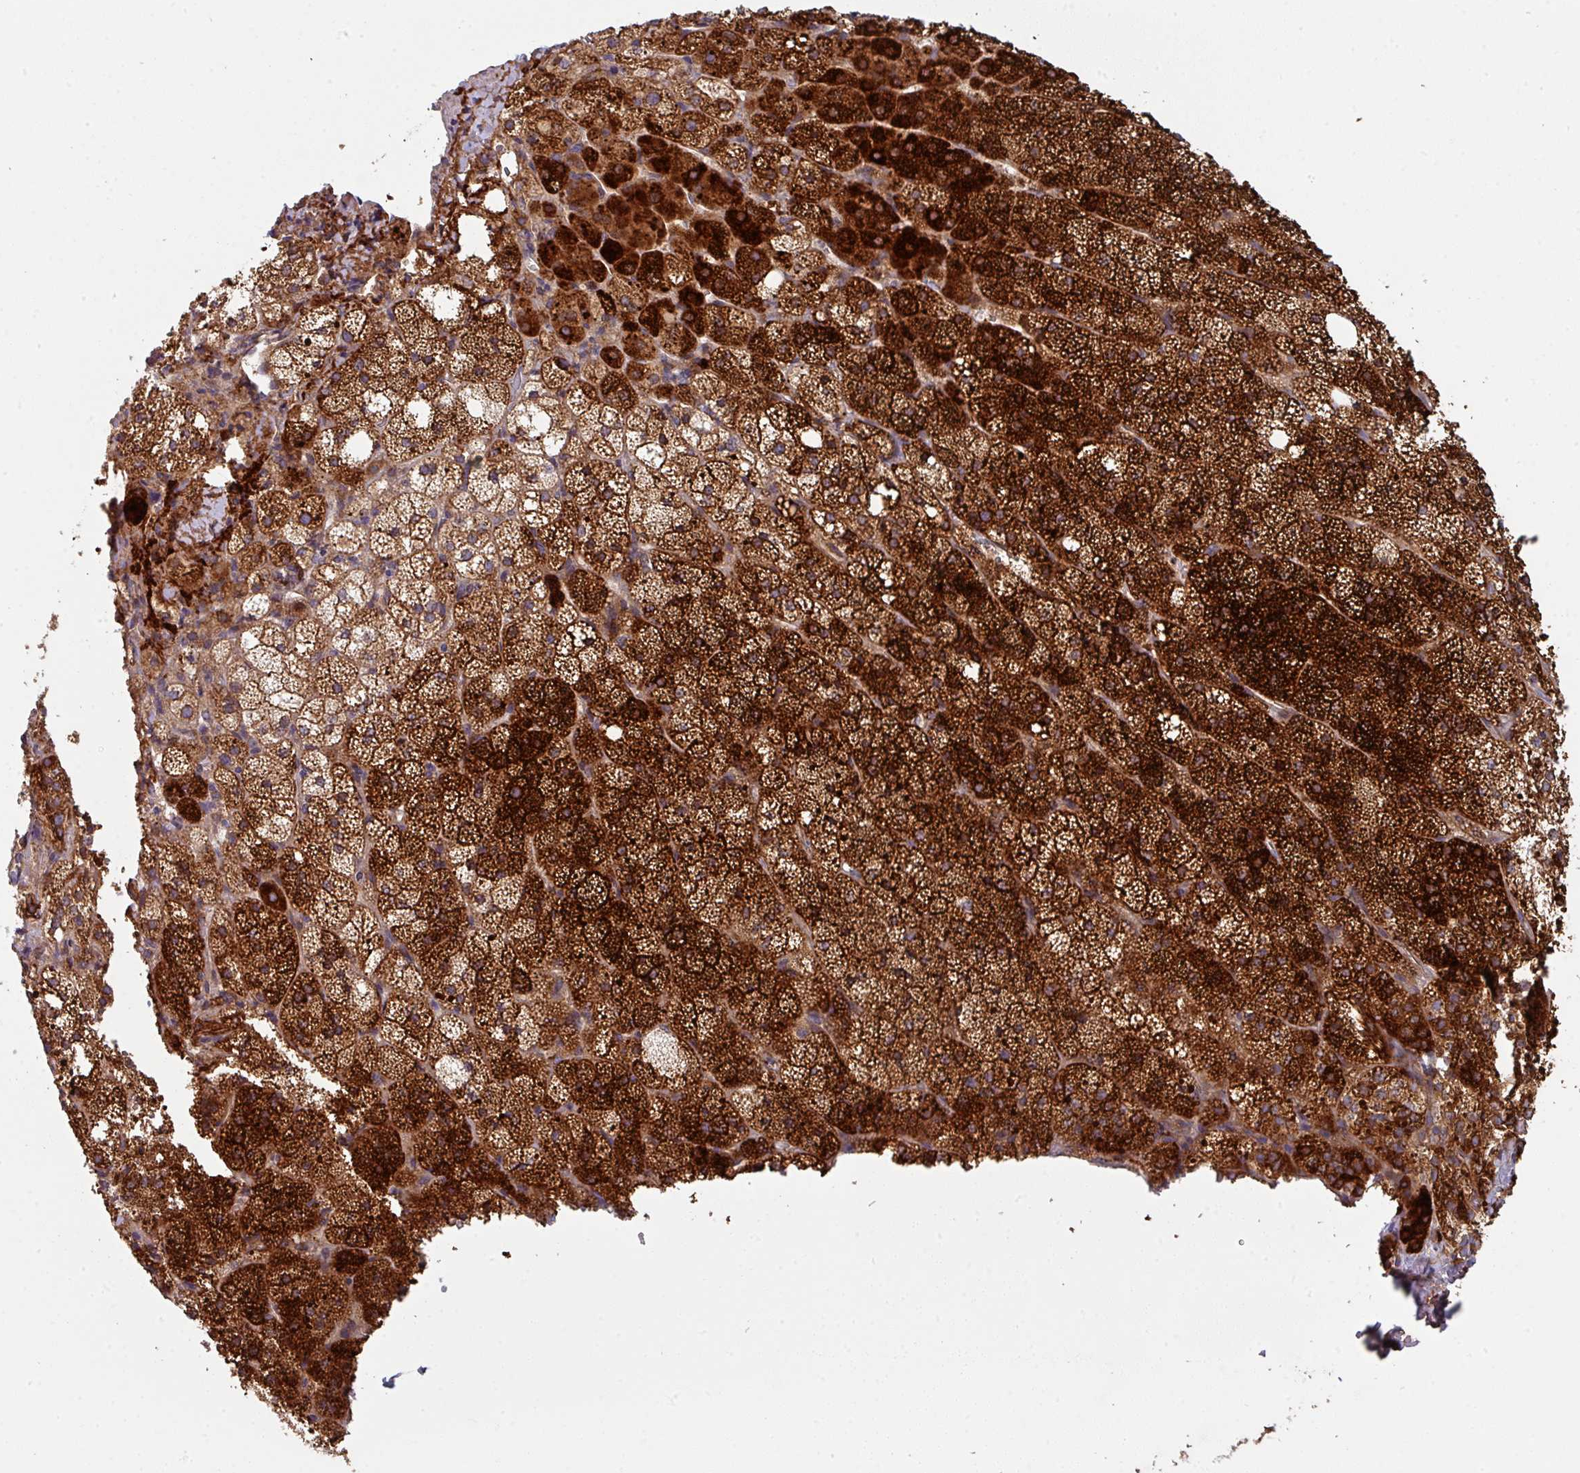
{"staining": {"intensity": "strong", "quantity": ">75%", "location": "cytoplasmic/membranous"}, "tissue": "adrenal gland", "cell_type": "Glandular cells", "image_type": "normal", "snomed": [{"axis": "morphology", "description": "Normal tissue, NOS"}, {"axis": "topography", "description": "Adrenal gland"}], "caption": "Glandular cells show high levels of strong cytoplasmic/membranous expression in about >75% of cells in unremarkable adrenal gland.", "gene": "DCAF12L1", "patient": {"sex": "male", "age": 53}}